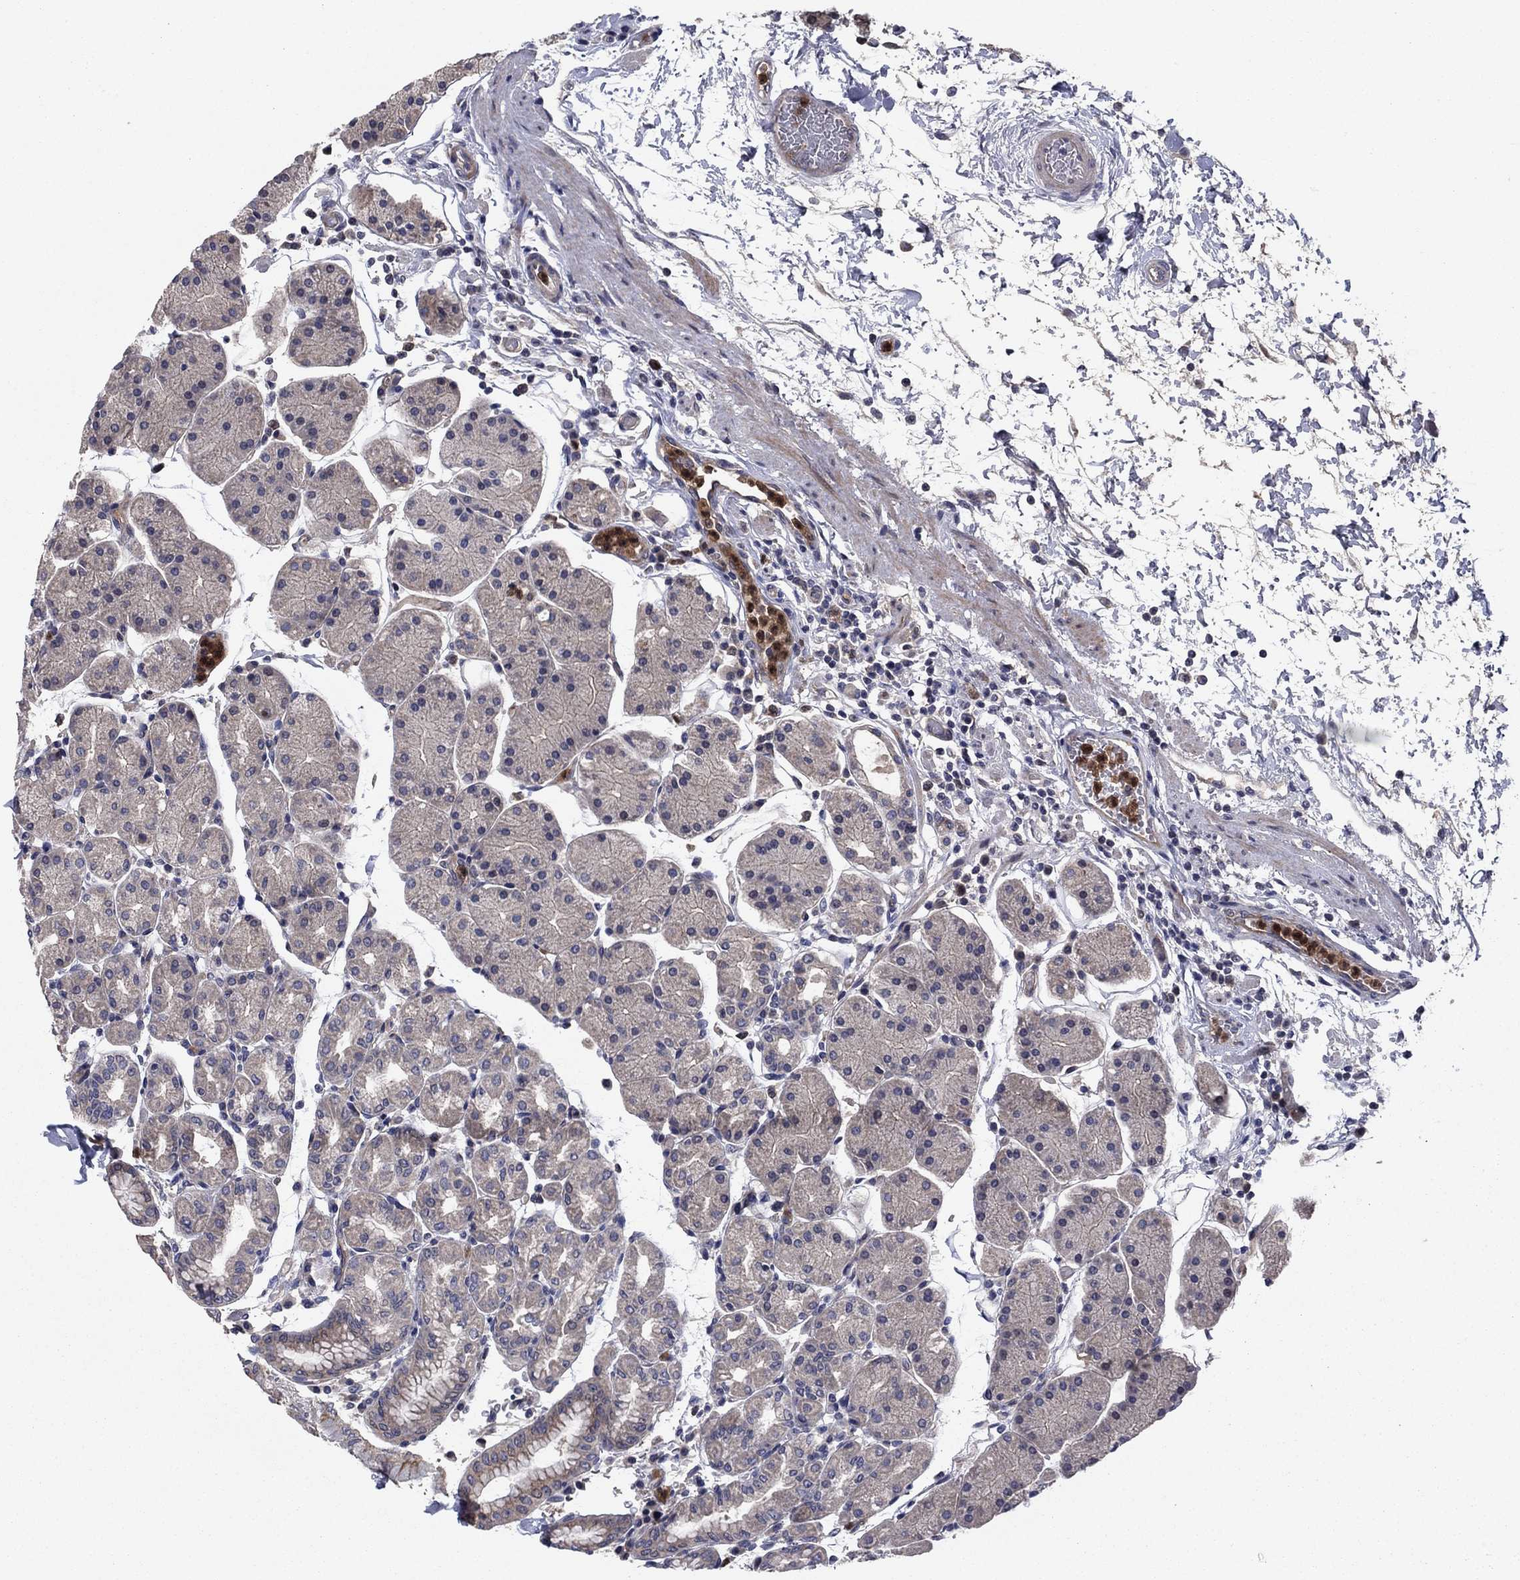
{"staining": {"intensity": "strong", "quantity": "<25%", "location": "cytoplasmic/membranous"}, "tissue": "stomach", "cell_type": "Glandular cells", "image_type": "normal", "snomed": [{"axis": "morphology", "description": "Normal tissue, NOS"}, {"axis": "topography", "description": "Stomach"}], "caption": "Benign stomach demonstrates strong cytoplasmic/membranous staining in approximately <25% of glandular cells.", "gene": "MSRB1", "patient": {"sex": "male", "age": 54}}